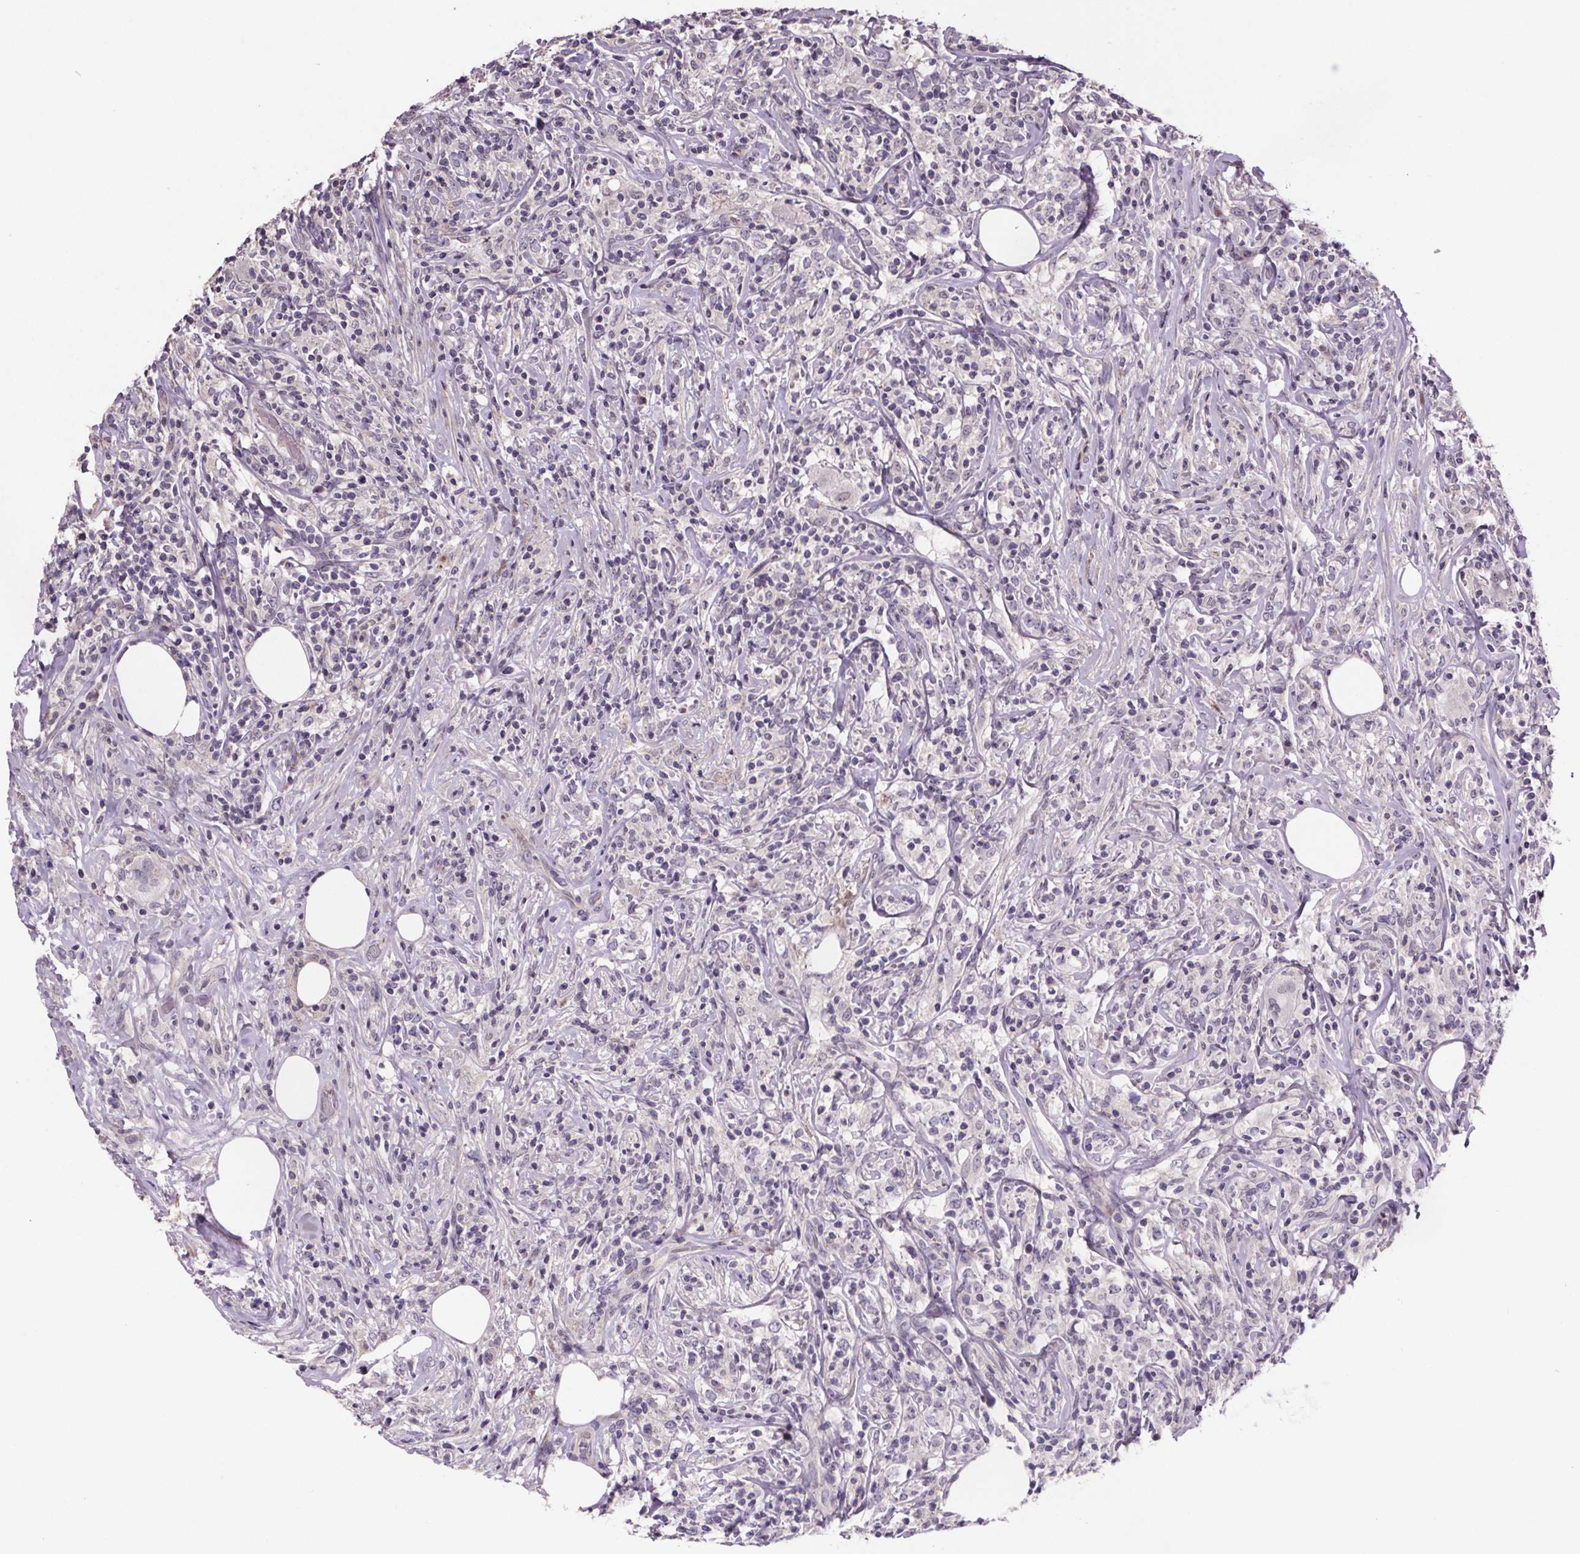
{"staining": {"intensity": "negative", "quantity": "none", "location": "none"}, "tissue": "lymphoma", "cell_type": "Tumor cells", "image_type": "cancer", "snomed": [{"axis": "morphology", "description": "Malignant lymphoma, non-Hodgkin's type, High grade"}, {"axis": "topography", "description": "Lymph node"}], "caption": "An image of human high-grade malignant lymphoma, non-Hodgkin's type is negative for staining in tumor cells.", "gene": "CLN3", "patient": {"sex": "female", "age": 84}}